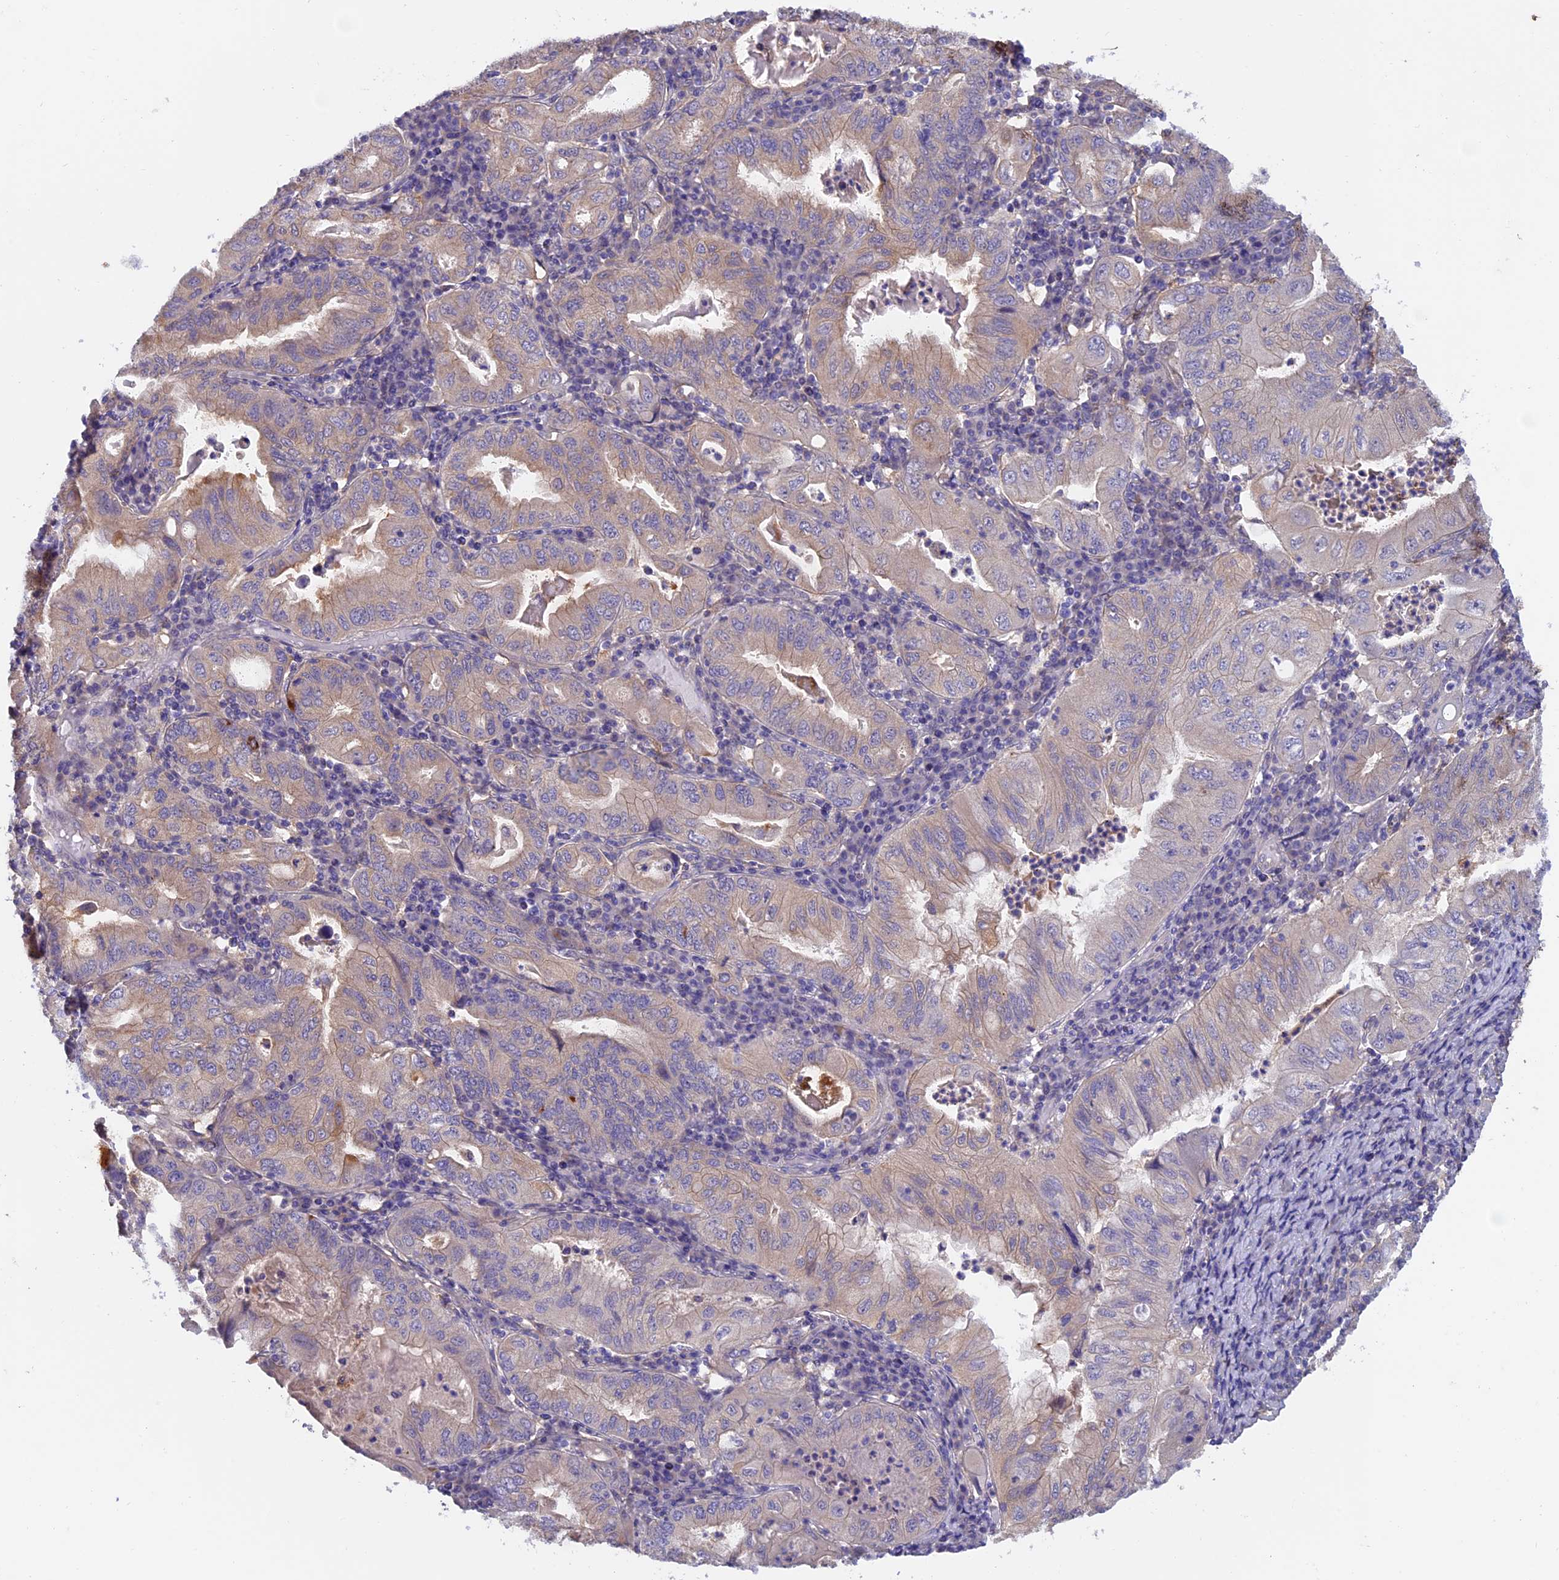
{"staining": {"intensity": "weak", "quantity": "25%-75%", "location": "cytoplasmic/membranous"}, "tissue": "stomach cancer", "cell_type": "Tumor cells", "image_type": "cancer", "snomed": [{"axis": "morphology", "description": "Normal tissue, NOS"}, {"axis": "morphology", "description": "Adenocarcinoma, NOS"}, {"axis": "topography", "description": "Esophagus"}, {"axis": "topography", "description": "Stomach, upper"}, {"axis": "topography", "description": "Peripheral nerve tissue"}], "caption": "Immunohistochemistry (IHC) (DAB (3,3'-diaminobenzidine)) staining of stomach cancer displays weak cytoplasmic/membranous protein expression in about 25%-75% of tumor cells.", "gene": "COL4A3", "patient": {"sex": "male", "age": 62}}